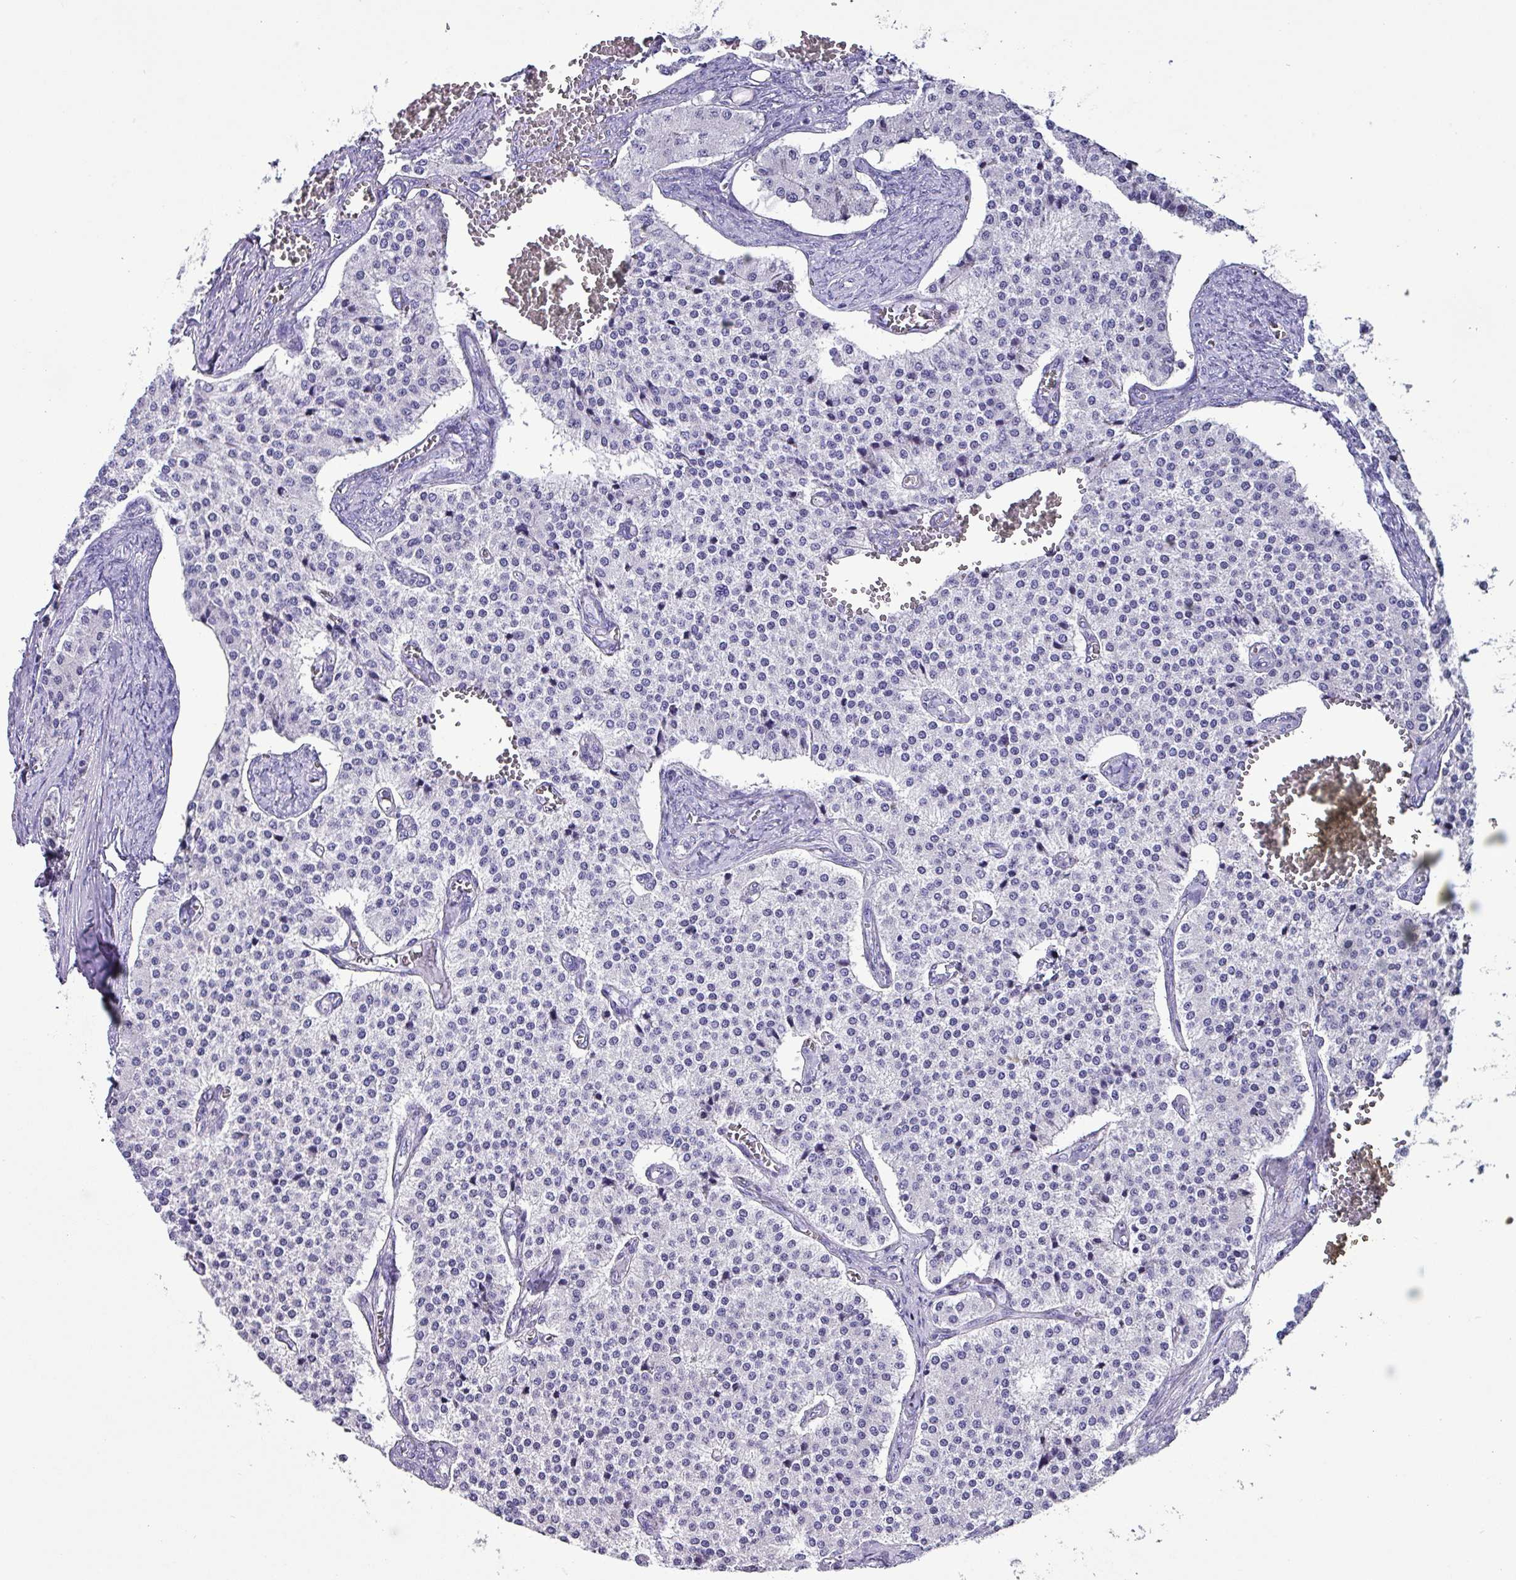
{"staining": {"intensity": "negative", "quantity": "none", "location": "none"}, "tissue": "carcinoid", "cell_type": "Tumor cells", "image_type": "cancer", "snomed": [{"axis": "morphology", "description": "Carcinoid, malignant, NOS"}, {"axis": "topography", "description": "Colon"}], "caption": "Immunohistochemical staining of human carcinoid (malignant) shows no significant positivity in tumor cells.", "gene": "KRT6C", "patient": {"sex": "female", "age": 52}}